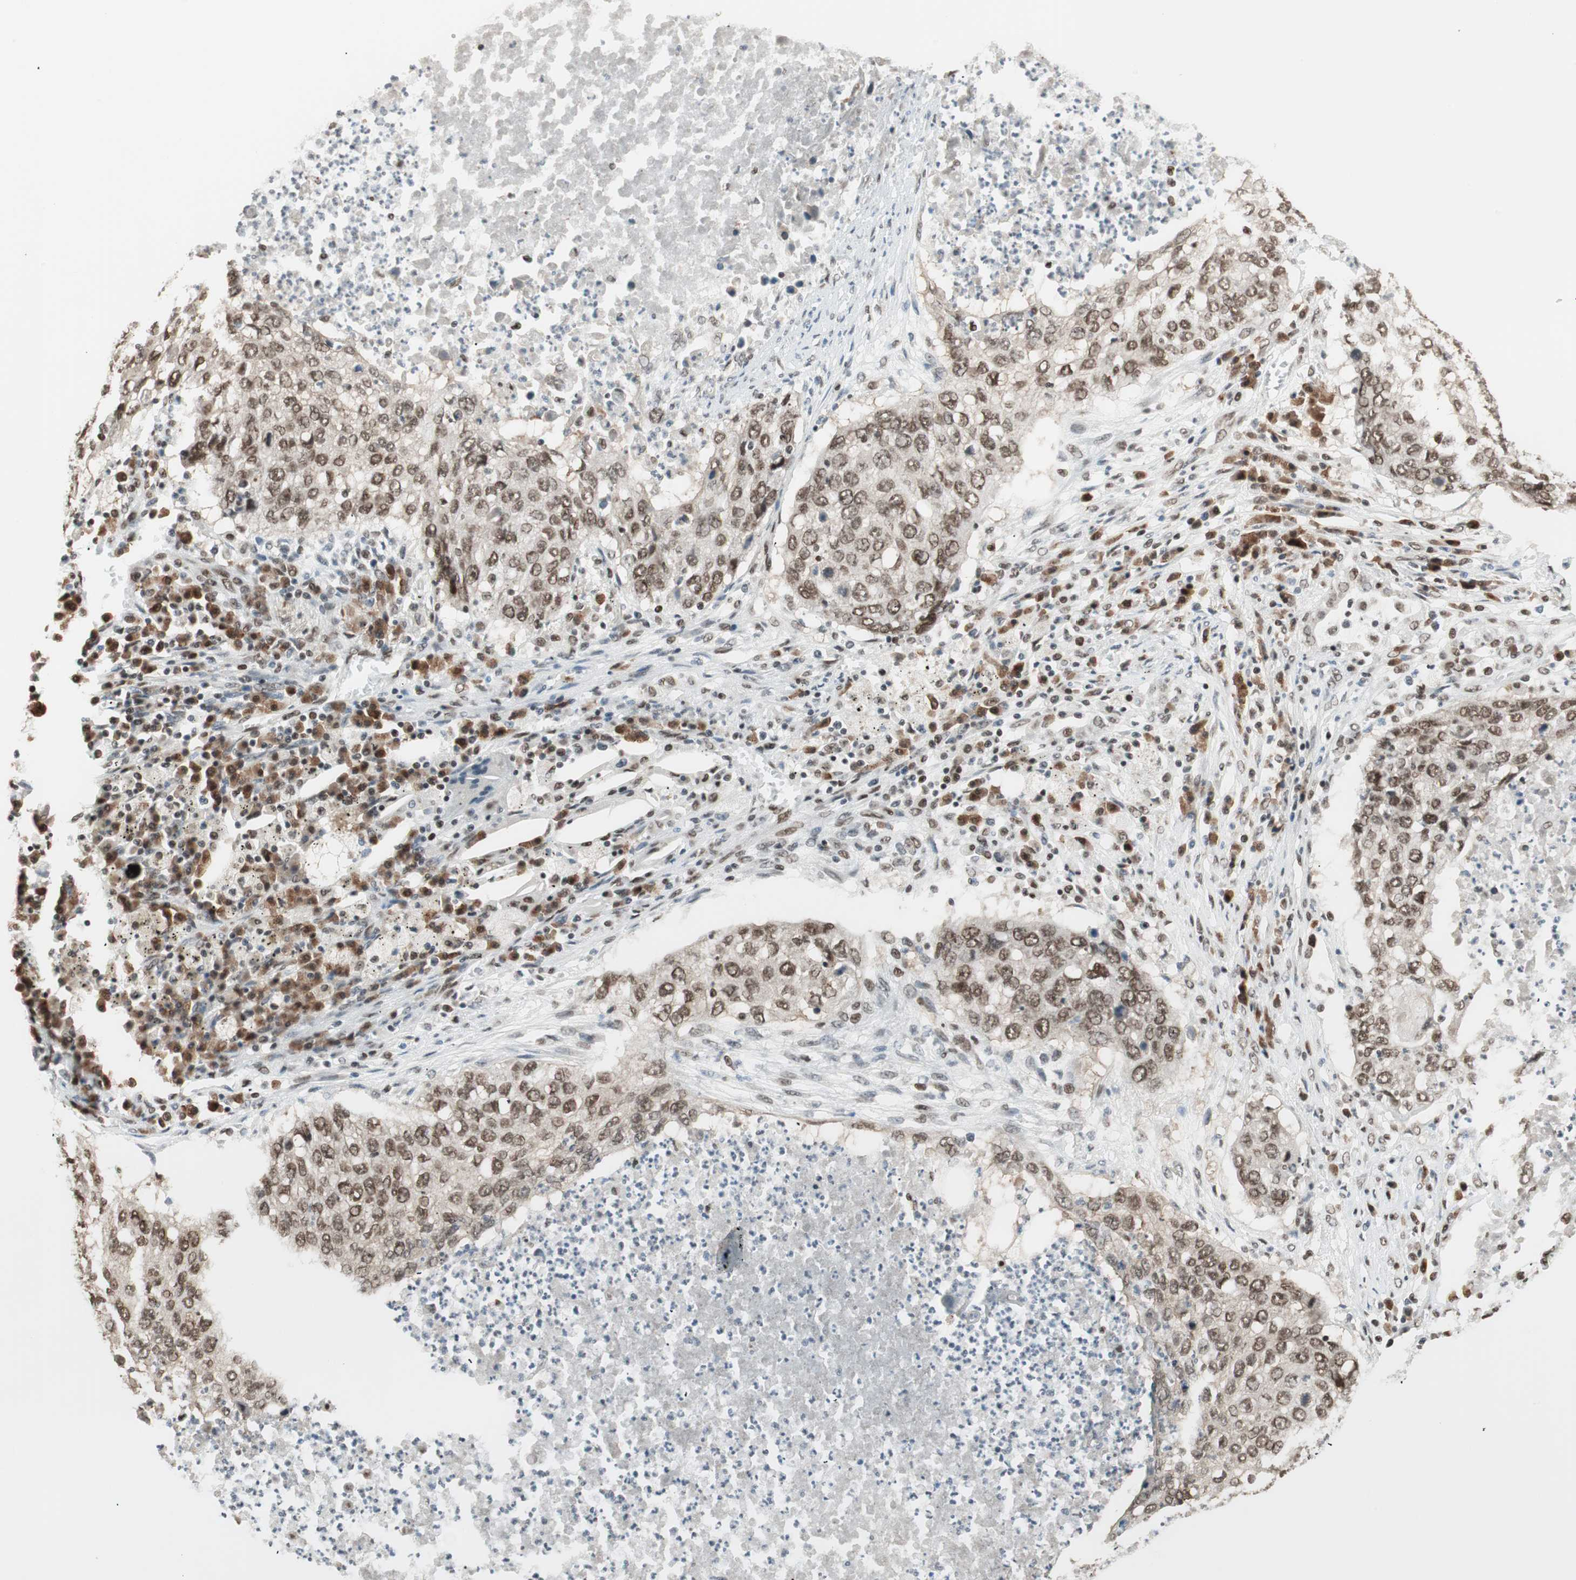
{"staining": {"intensity": "strong", "quantity": "25%-75%", "location": "nuclear"}, "tissue": "lung cancer", "cell_type": "Tumor cells", "image_type": "cancer", "snomed": [{"axis": "morphology", "description": "Squamous cell carcinoma, NOS"}, {"axis": "topography", "description": "Lung"}], "caption": "High-magnification brightfield microscopy of lung cancer (squamous cell carcinoma) stained with DAB (3,3'-diaminobenzidine) (brown) and counterstained with hematoxylin (blue). tumor cells exhibit strong nuclear staining is identified in about25%-75% of cells. The protein is shown in brown color, while the nuclei are stained blue.", "gene": "SMARCE1", "patient": {"sex": "female", "age": 63}}